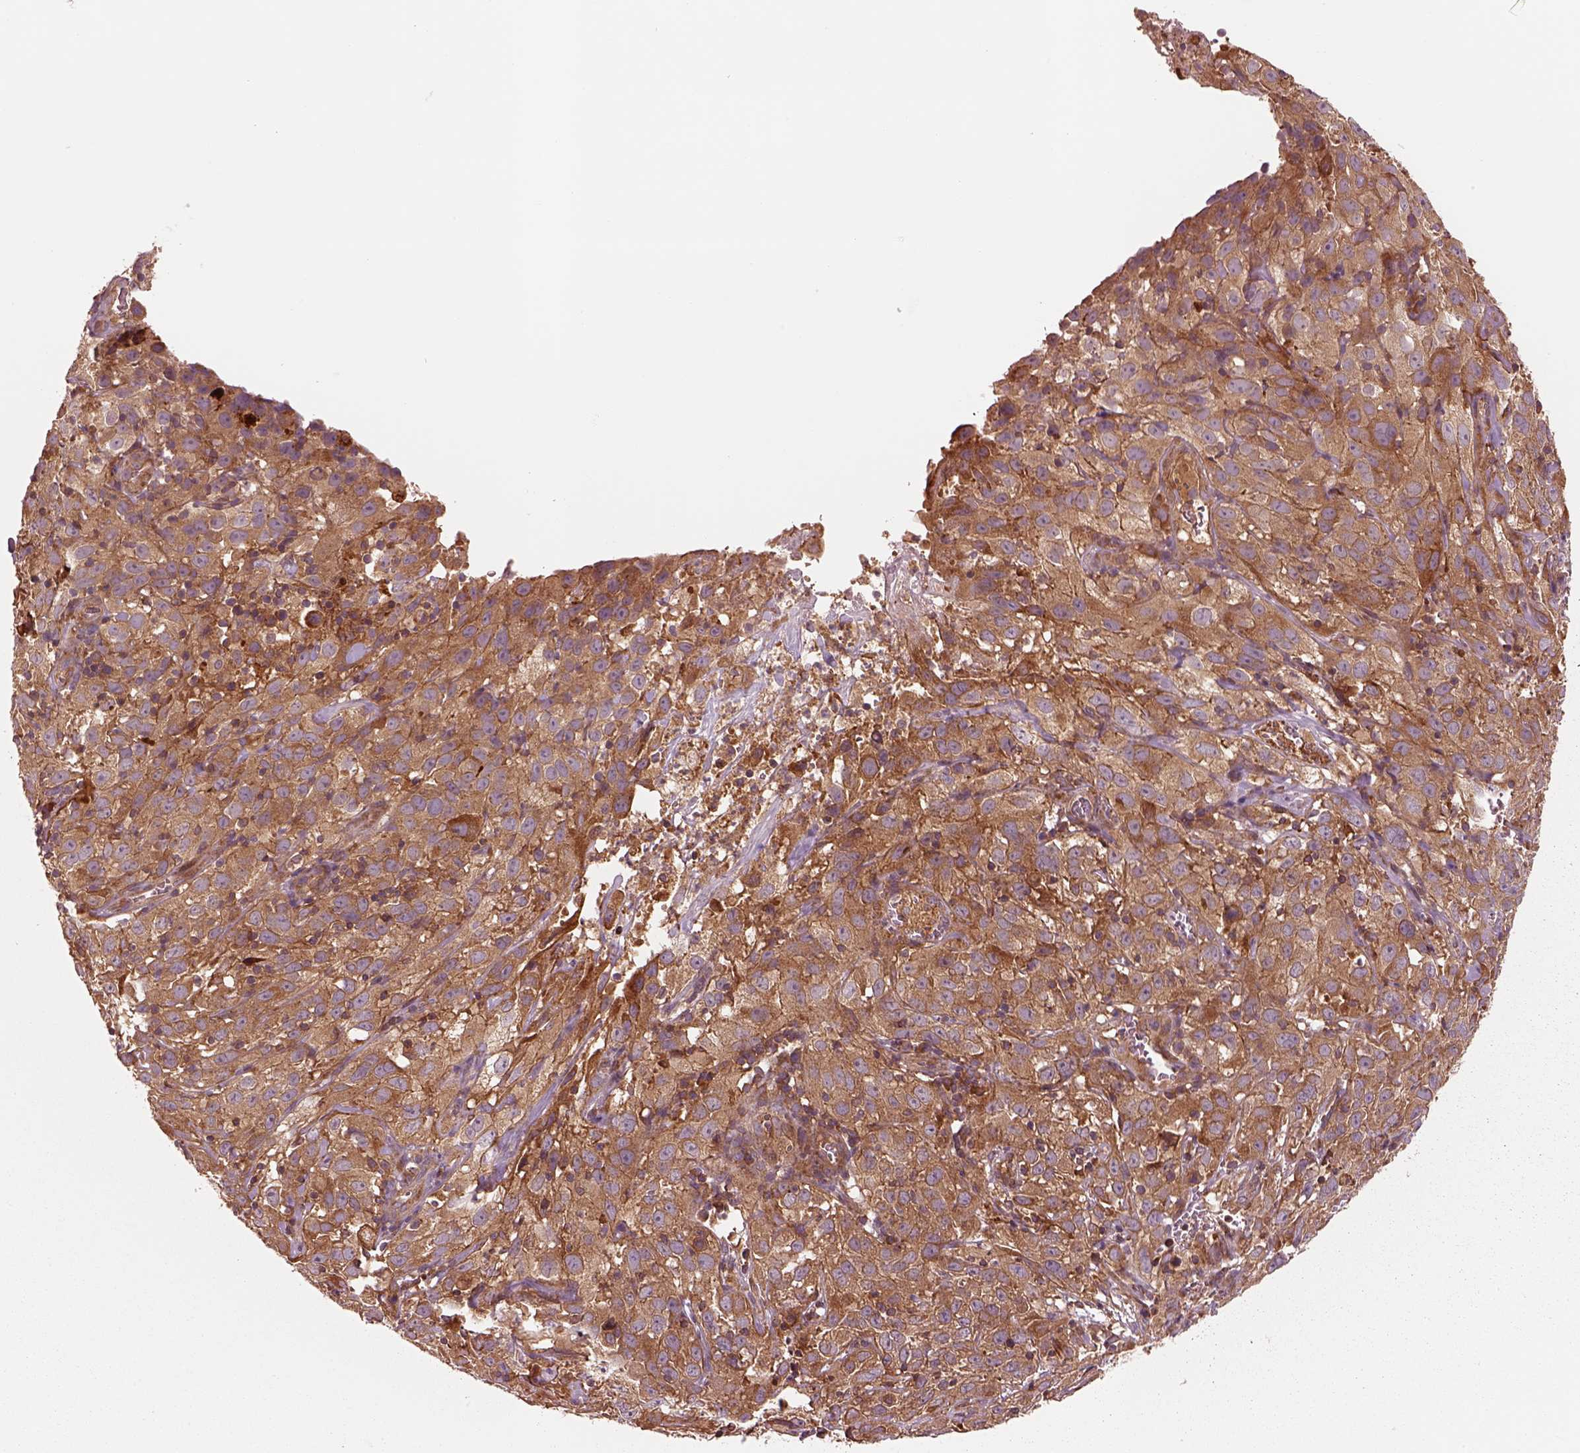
{"staining": {"intensity": "moderate", "quantity": ">75%", "location": "cytoplasmic/membranous"}, "tissue": "cervical cancer", "cell_type": "Tumor cells", "image_type": "cancer", "snomed": [{"axis": "morphology", "description": "Squamous cell carcinoma, NOS"}, {"axis": "topography", "description": "Cervix"}], "caption": "Protein analysis of cervical cancer tissue shows moderate cytoplasmic/membranous positivity in approximately >75% of tumor cells.", "gene": "ASCC2", "patient": {"sex": "female", "age": 32}}